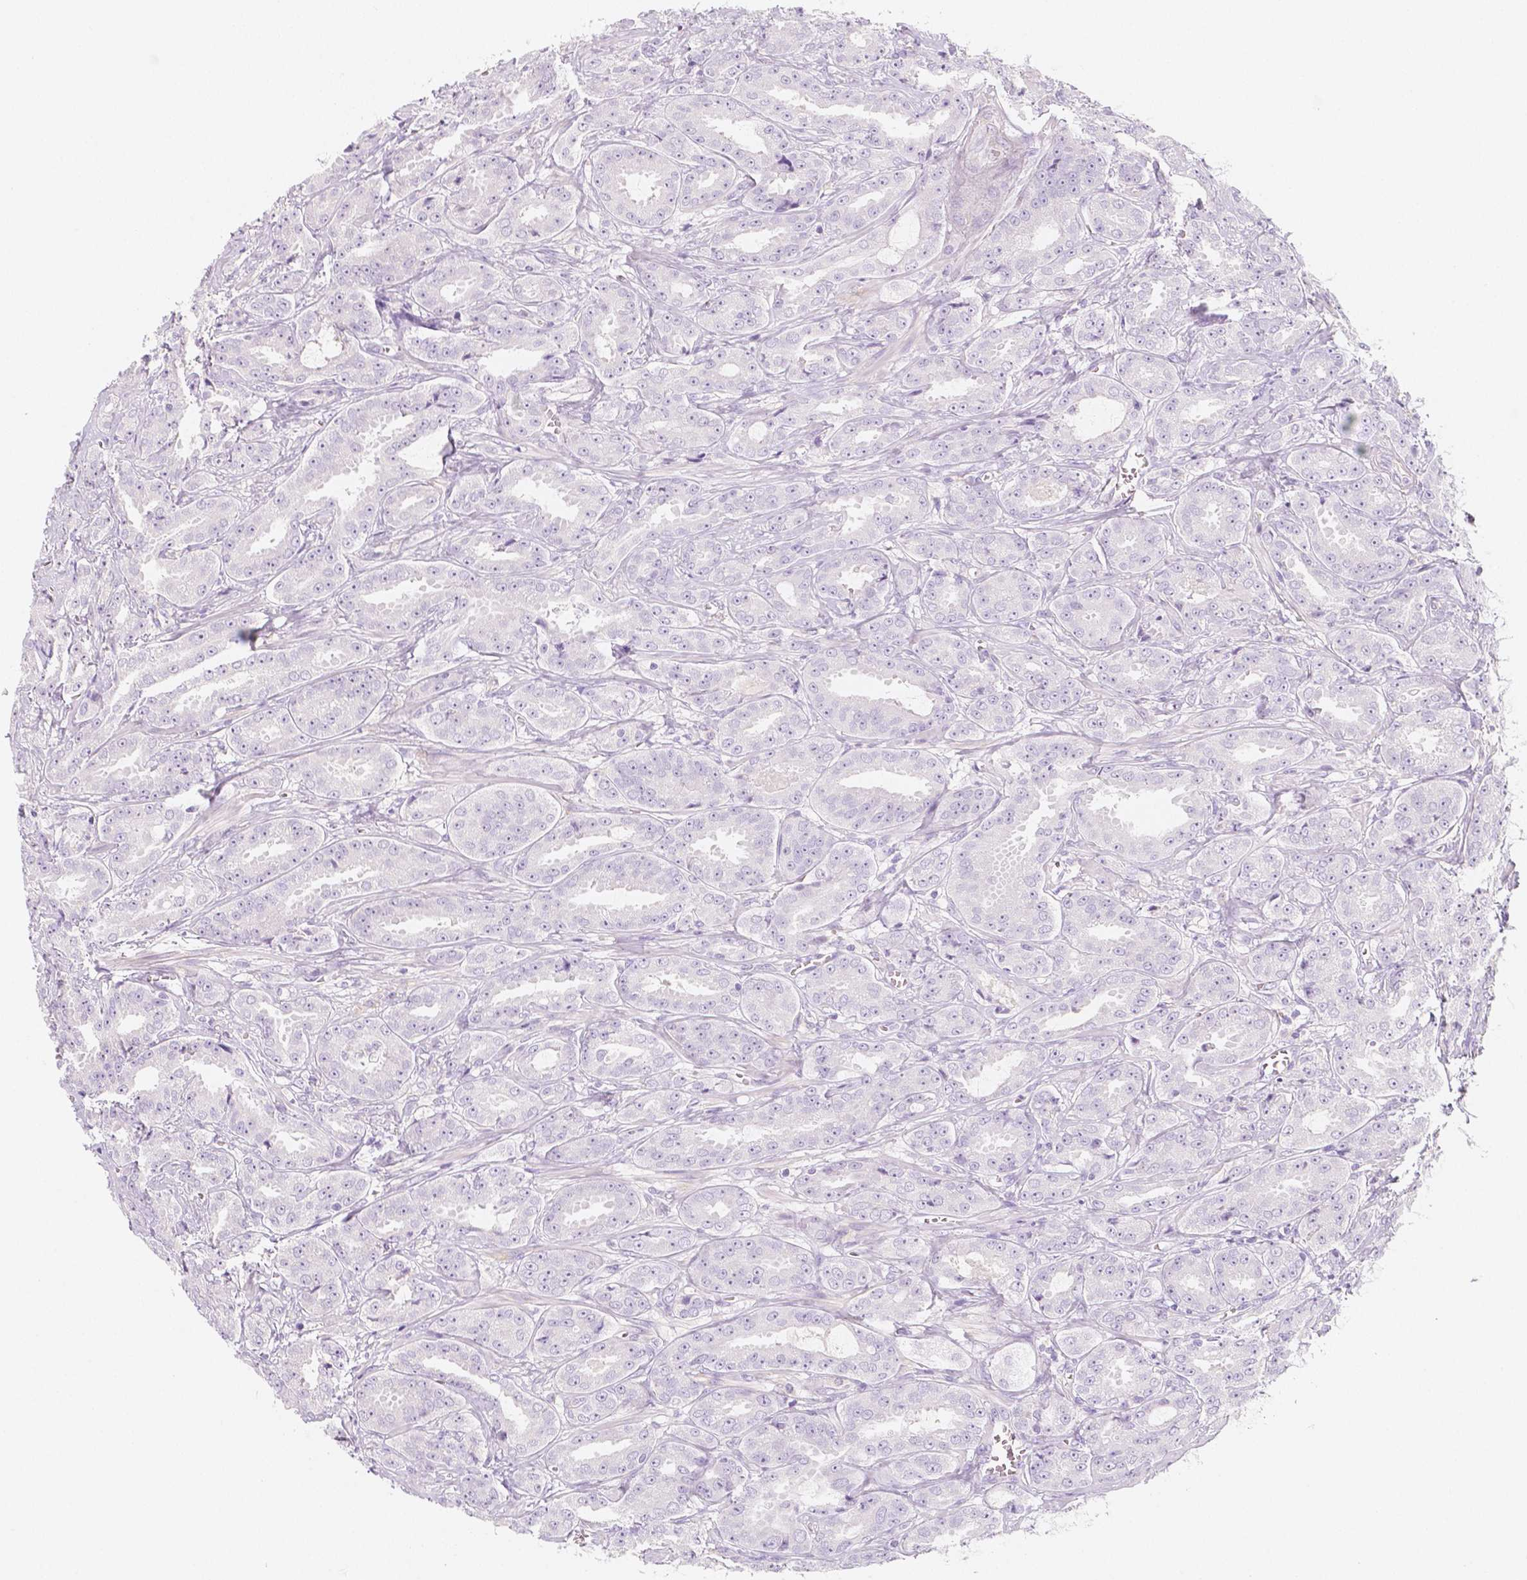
{"staining": {"intensity": "negative", "quantity": "none", "location": "none"}, "tissue": "prostate cancer", "cell_type": "Tumor cells", "image_type": "cancer", "snomed": [{"axis": "morphology", "description": "Adenocarcinoma, High grade"}, {"axis": "topography", "description": "Prostate"}], "caption": "A photomicrograph of human high-grade adenocarcinoma (prostate) is negative for staining in tumor cells.", "gene": "MAP1A", "patient": {"sex": "male", "age": 64}}